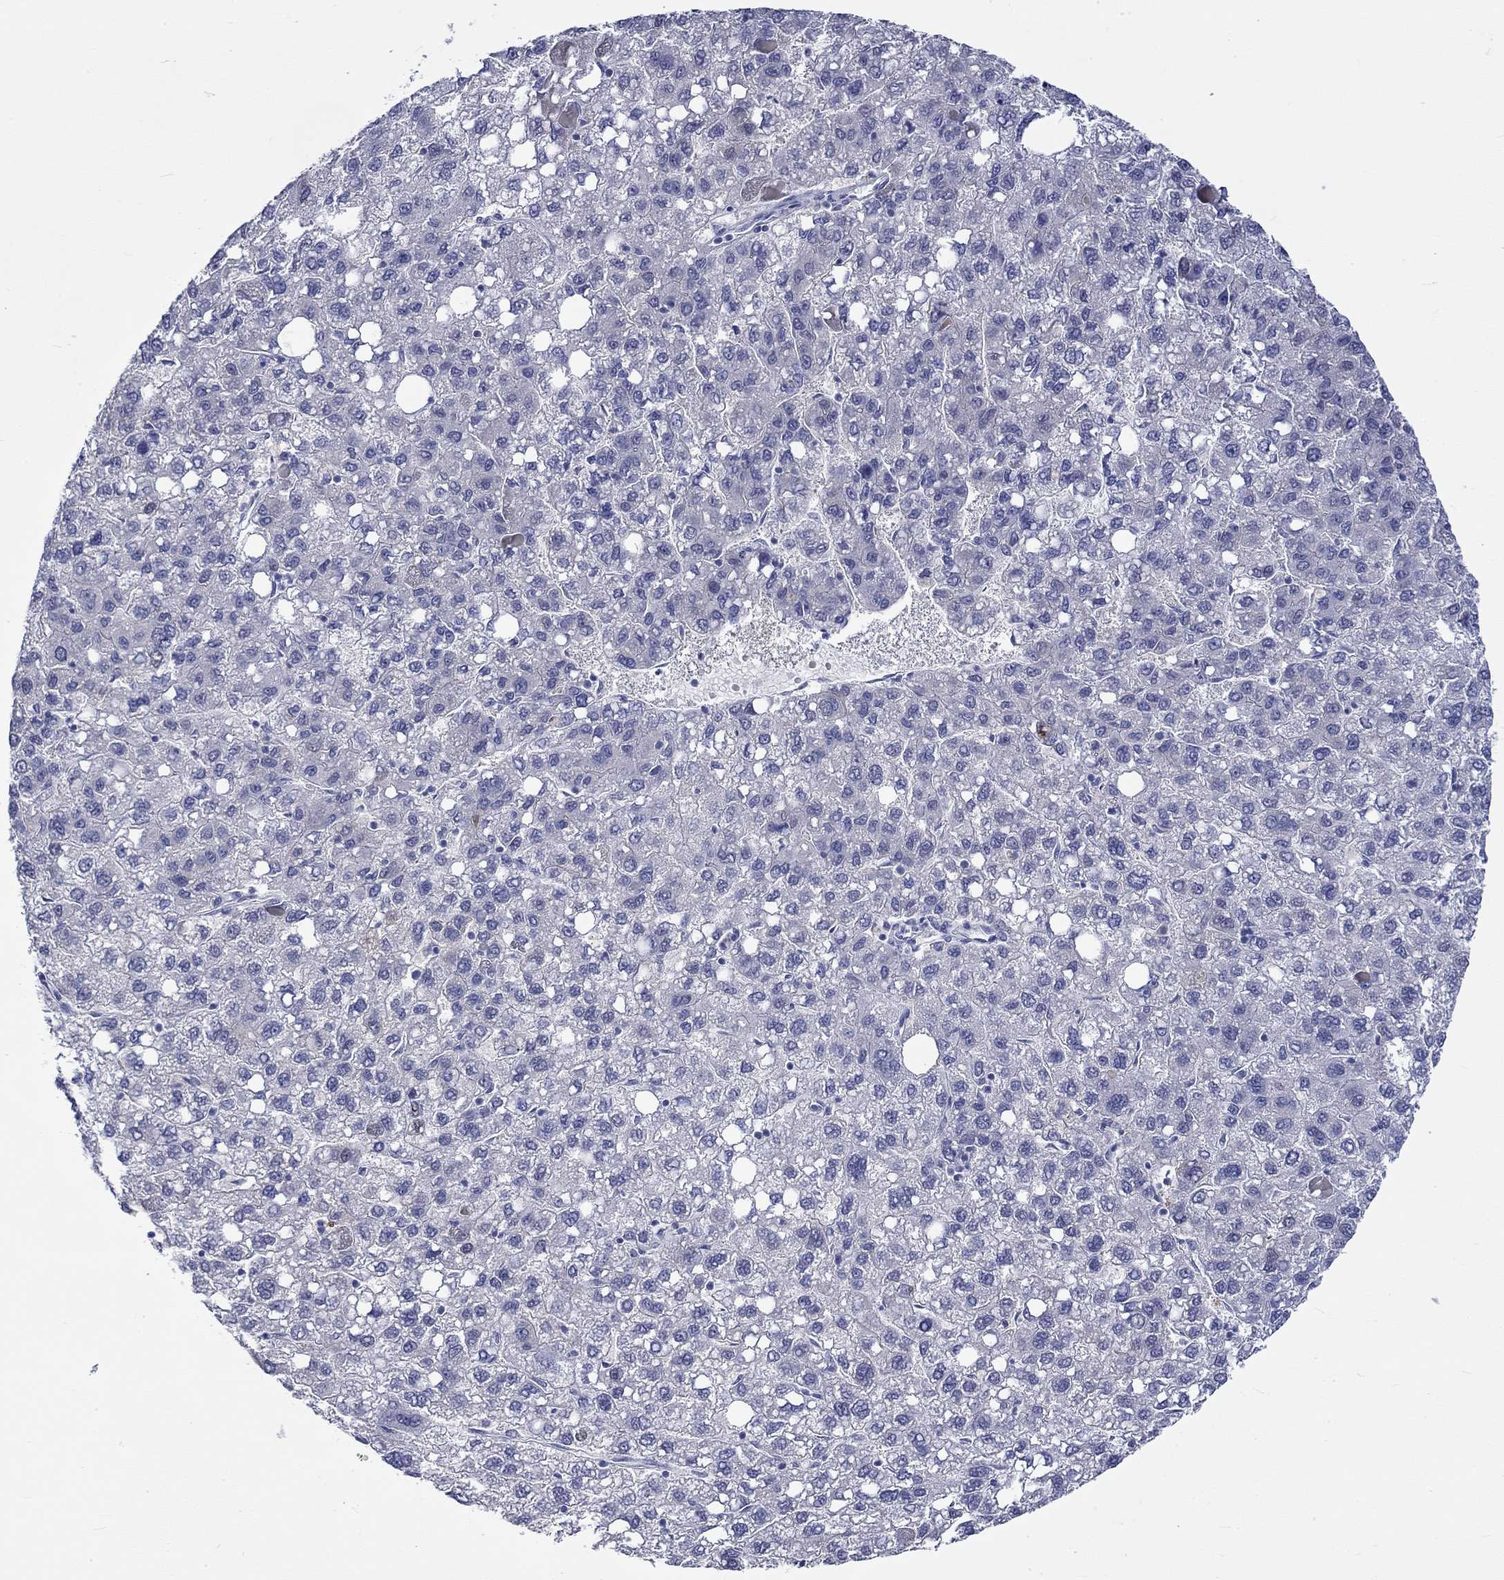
{"staining": {"intensity": "negative", "quantity": "none", "location": "none"}, "tissue": "liver cancer", "cell_type": "Tumor cells", "image_type": "cancer", "snomed": [{"axis": "morphology", "description": "Carcinoma, Hepatocellular, NOS"}, {"axis": "topography", "description": "Liver"}], "caption": "Tumor cells are negative for brown protein staining in hepatocellular carcinoma (liver). The staining is performed using DAB brown chromogen with nuclei counter-stained in using hematoxylin.", "gene": "CERS1", "patient": {"sex": "female", "age": 82}}